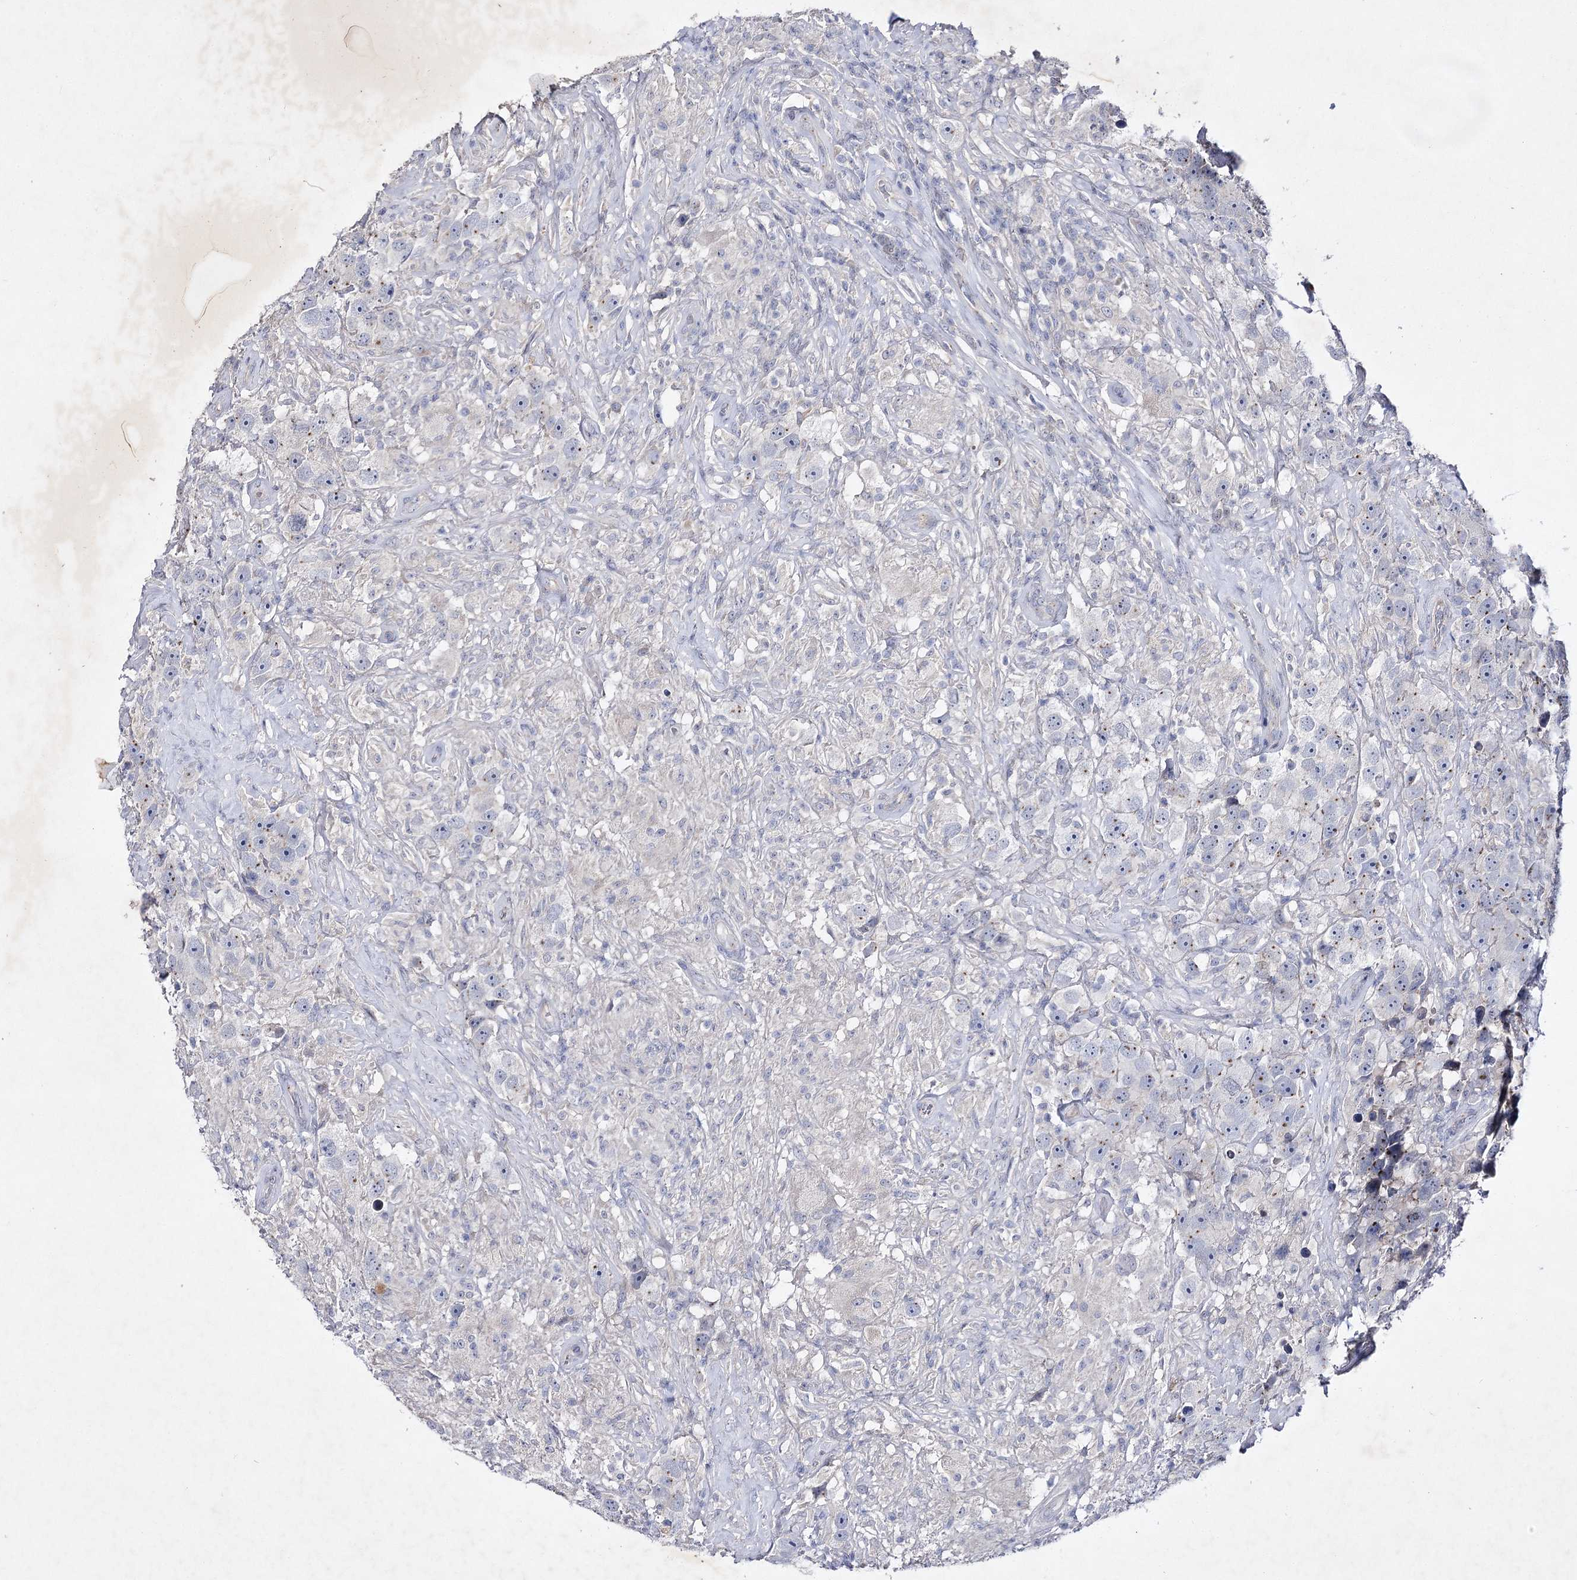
{"staining": {"intensity": "negative", "quantity": "none", "location": "none"}, "tissue": "testis cancer", "cell_type": "Tumor cells", "image_type": "cancer", "snomed": [{"axis": "morphology", "description": "Seminoma, NOS"}, {"axis": "topography", "description": "Testis"}], "caption": "IHC micrograph of testis seminoma stained for a protein (brown), which exhibits no positivity in tumor cells.", "gene": "COX15", "patient": {"sex": "male", "age": 49}}